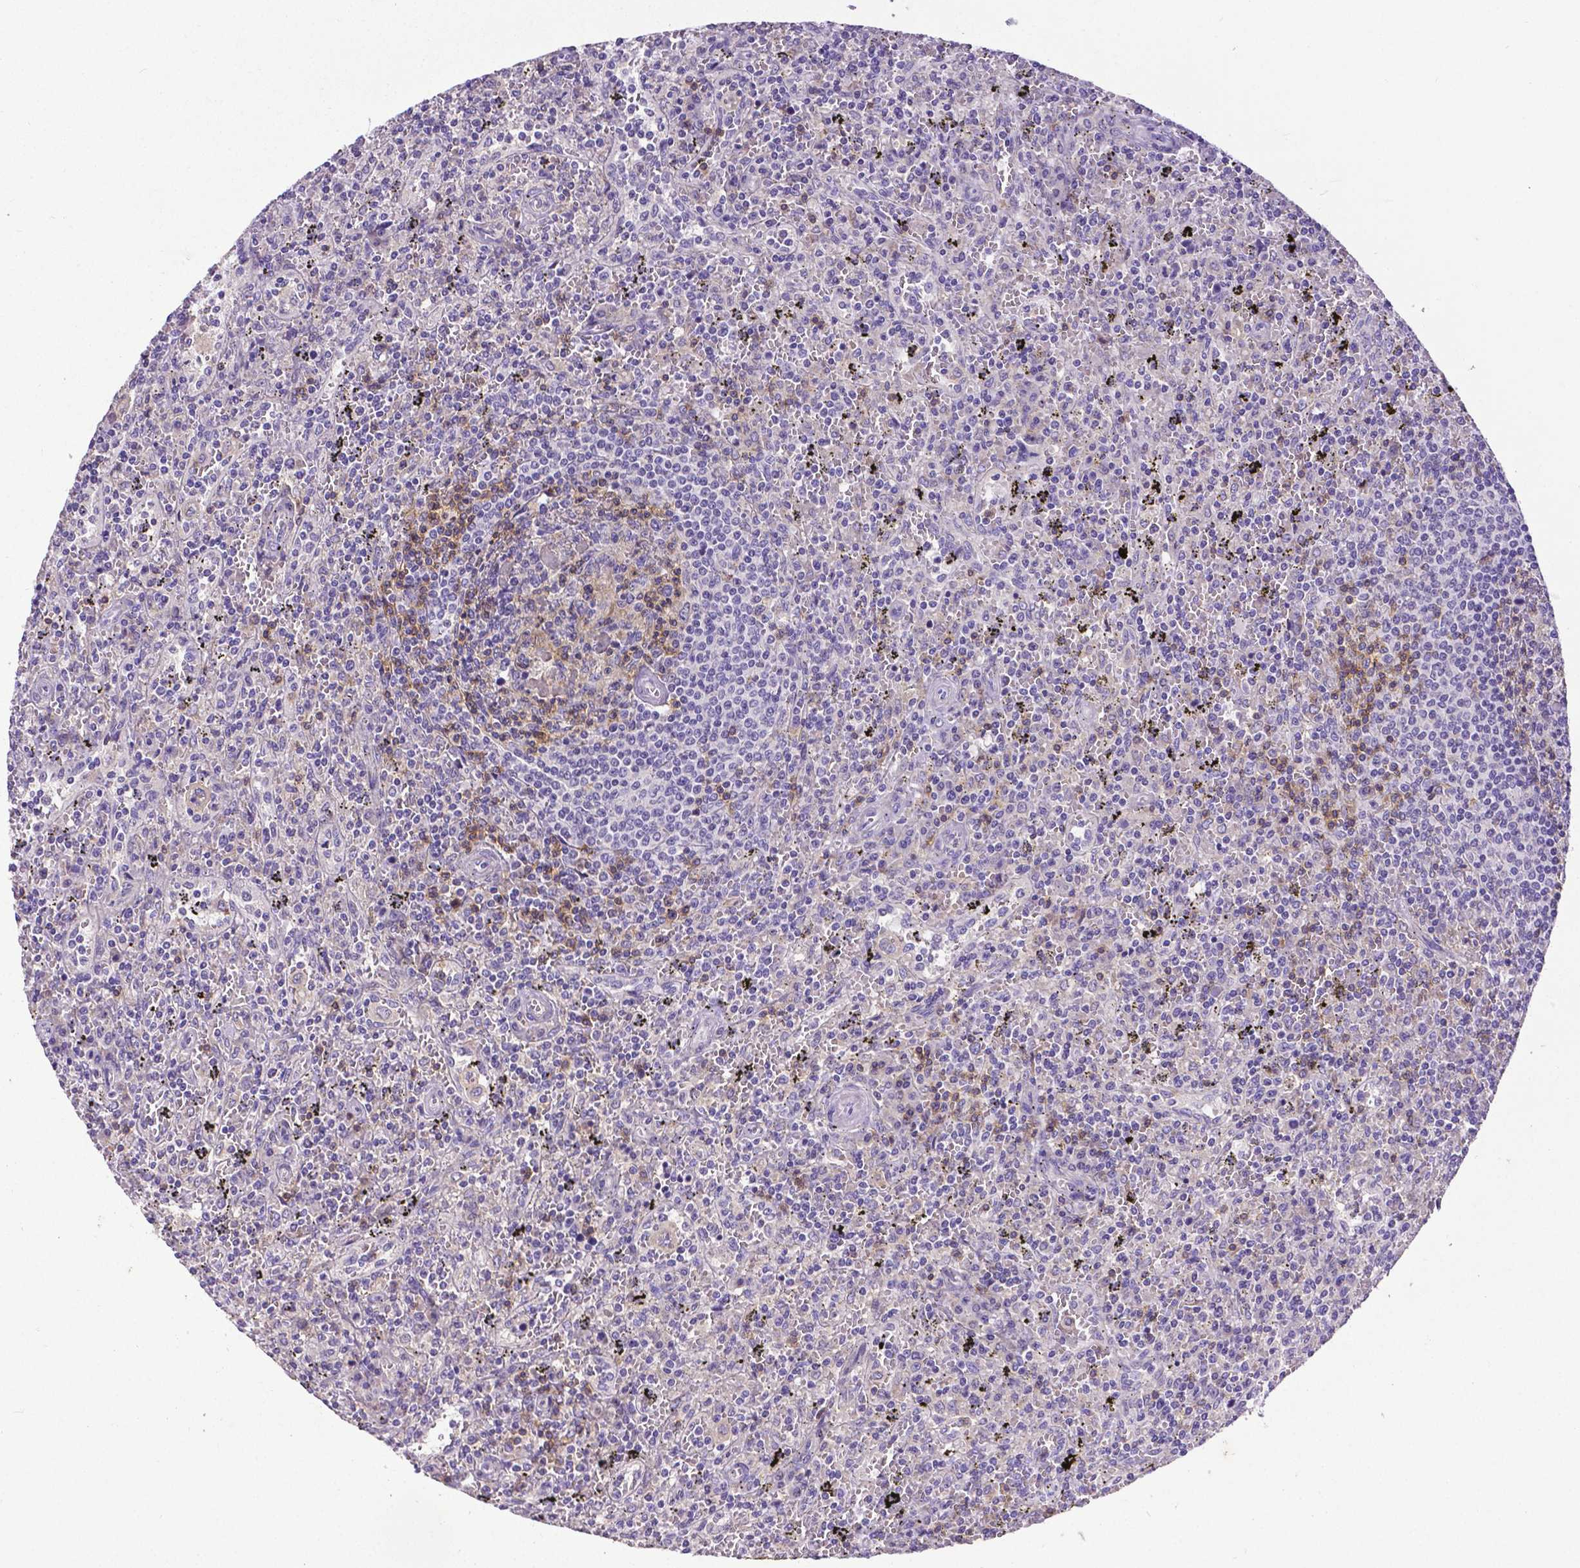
{"staining": {"intensity": "negative", "quantity": "none", "location": "none"}, "tissue": "lymphoma", "cell_type": "Tumor cells", "image_type": "cancer", "snomed": [{"axis": "morphology", "description": "Malignant lymphoma, non-Hodgkin's type, Low grade"}, {"axis": "topography", "description": "Spleen"}], "caption": "The IHC histopathology image has no significant positivity in tumor cells of lymphoma tissue.", "gene": "CD4", "patient": {"sex": "male", "age": 62}}